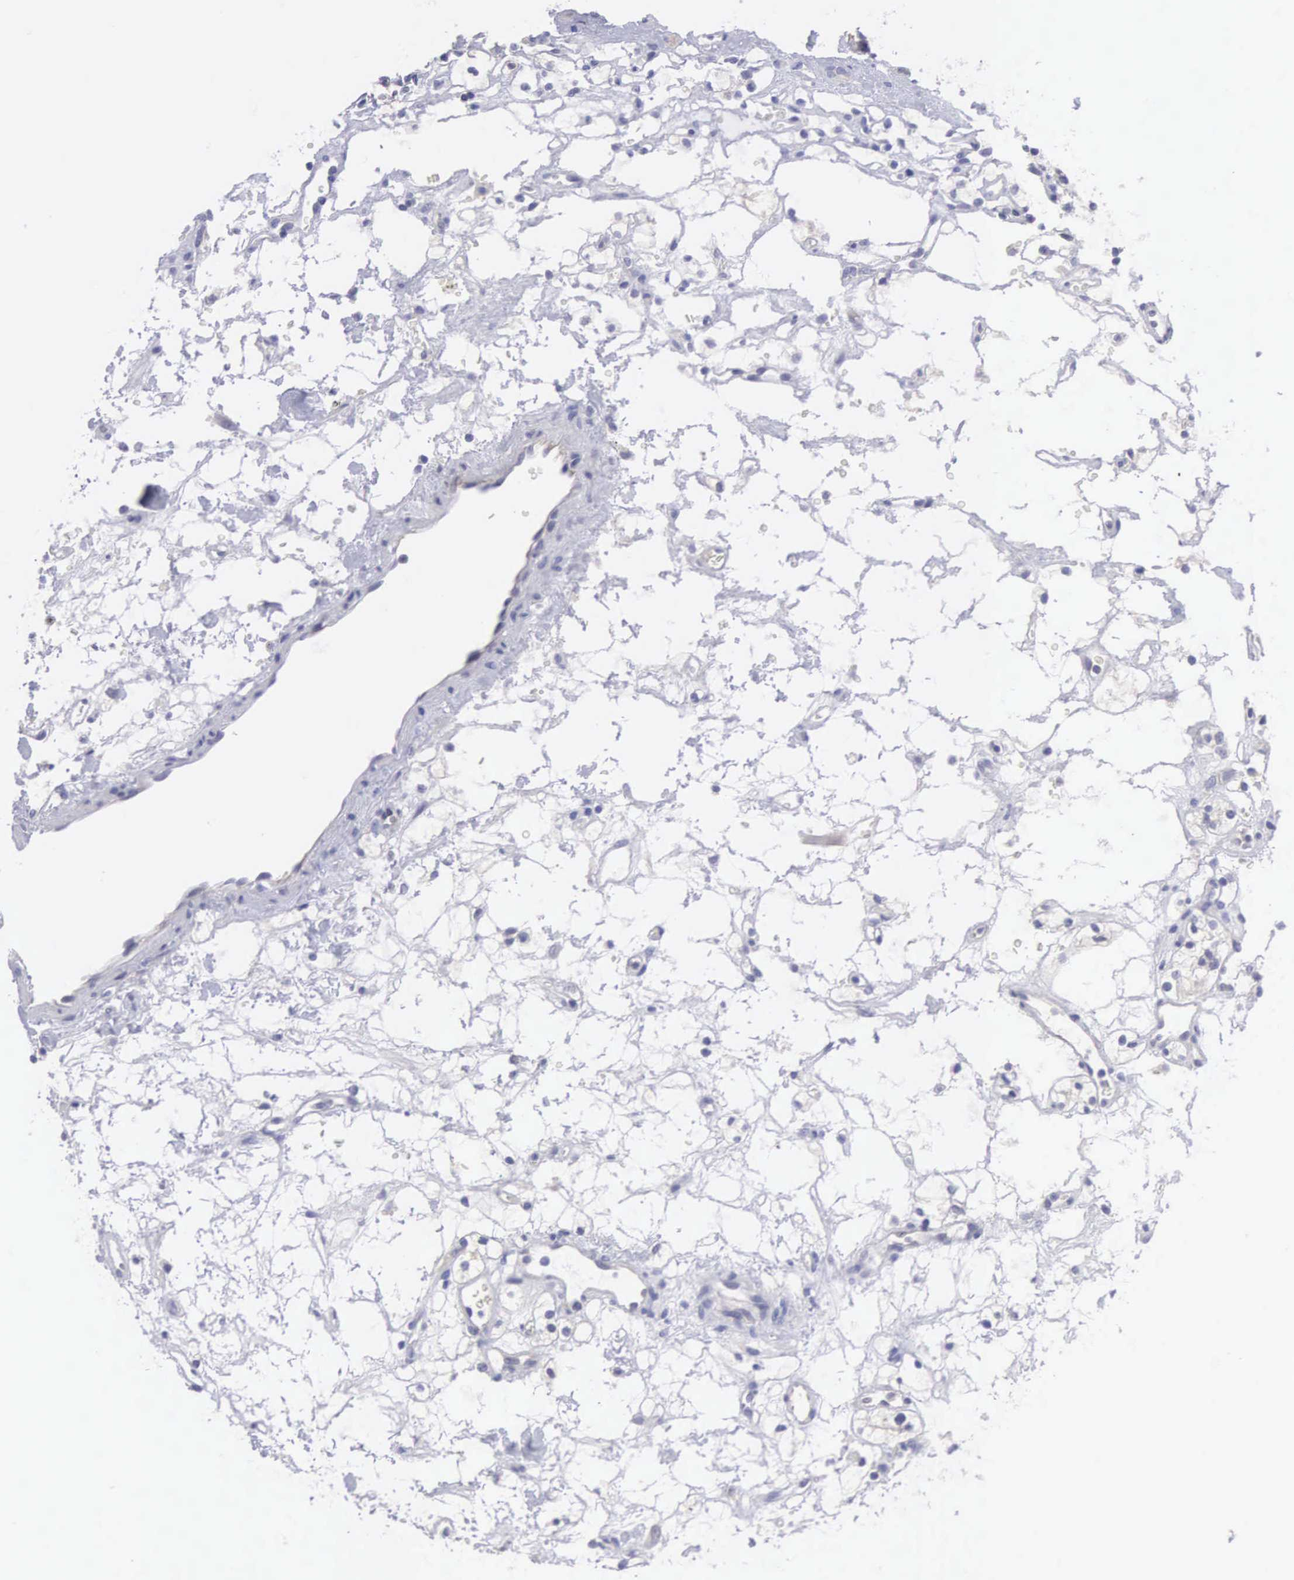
{"staining": {"intensity": "negative", "quantity": "none", "location": "none"}, "tissue": "renal cancer", "cell_type": "Tumor cells", "image_type": "cancer", "snomed": [{"axis": "morphology", "description": "Adenocarcinoma, NOS"}, {"axis": "topography", "description": "Kidney"}], "caption": "Human renal adenocarcinoma stained for a protein using IHC displays no expression in tumor cells.", "gene": "SLITRK4", "patient": {"sex": "female", "age": 60}}